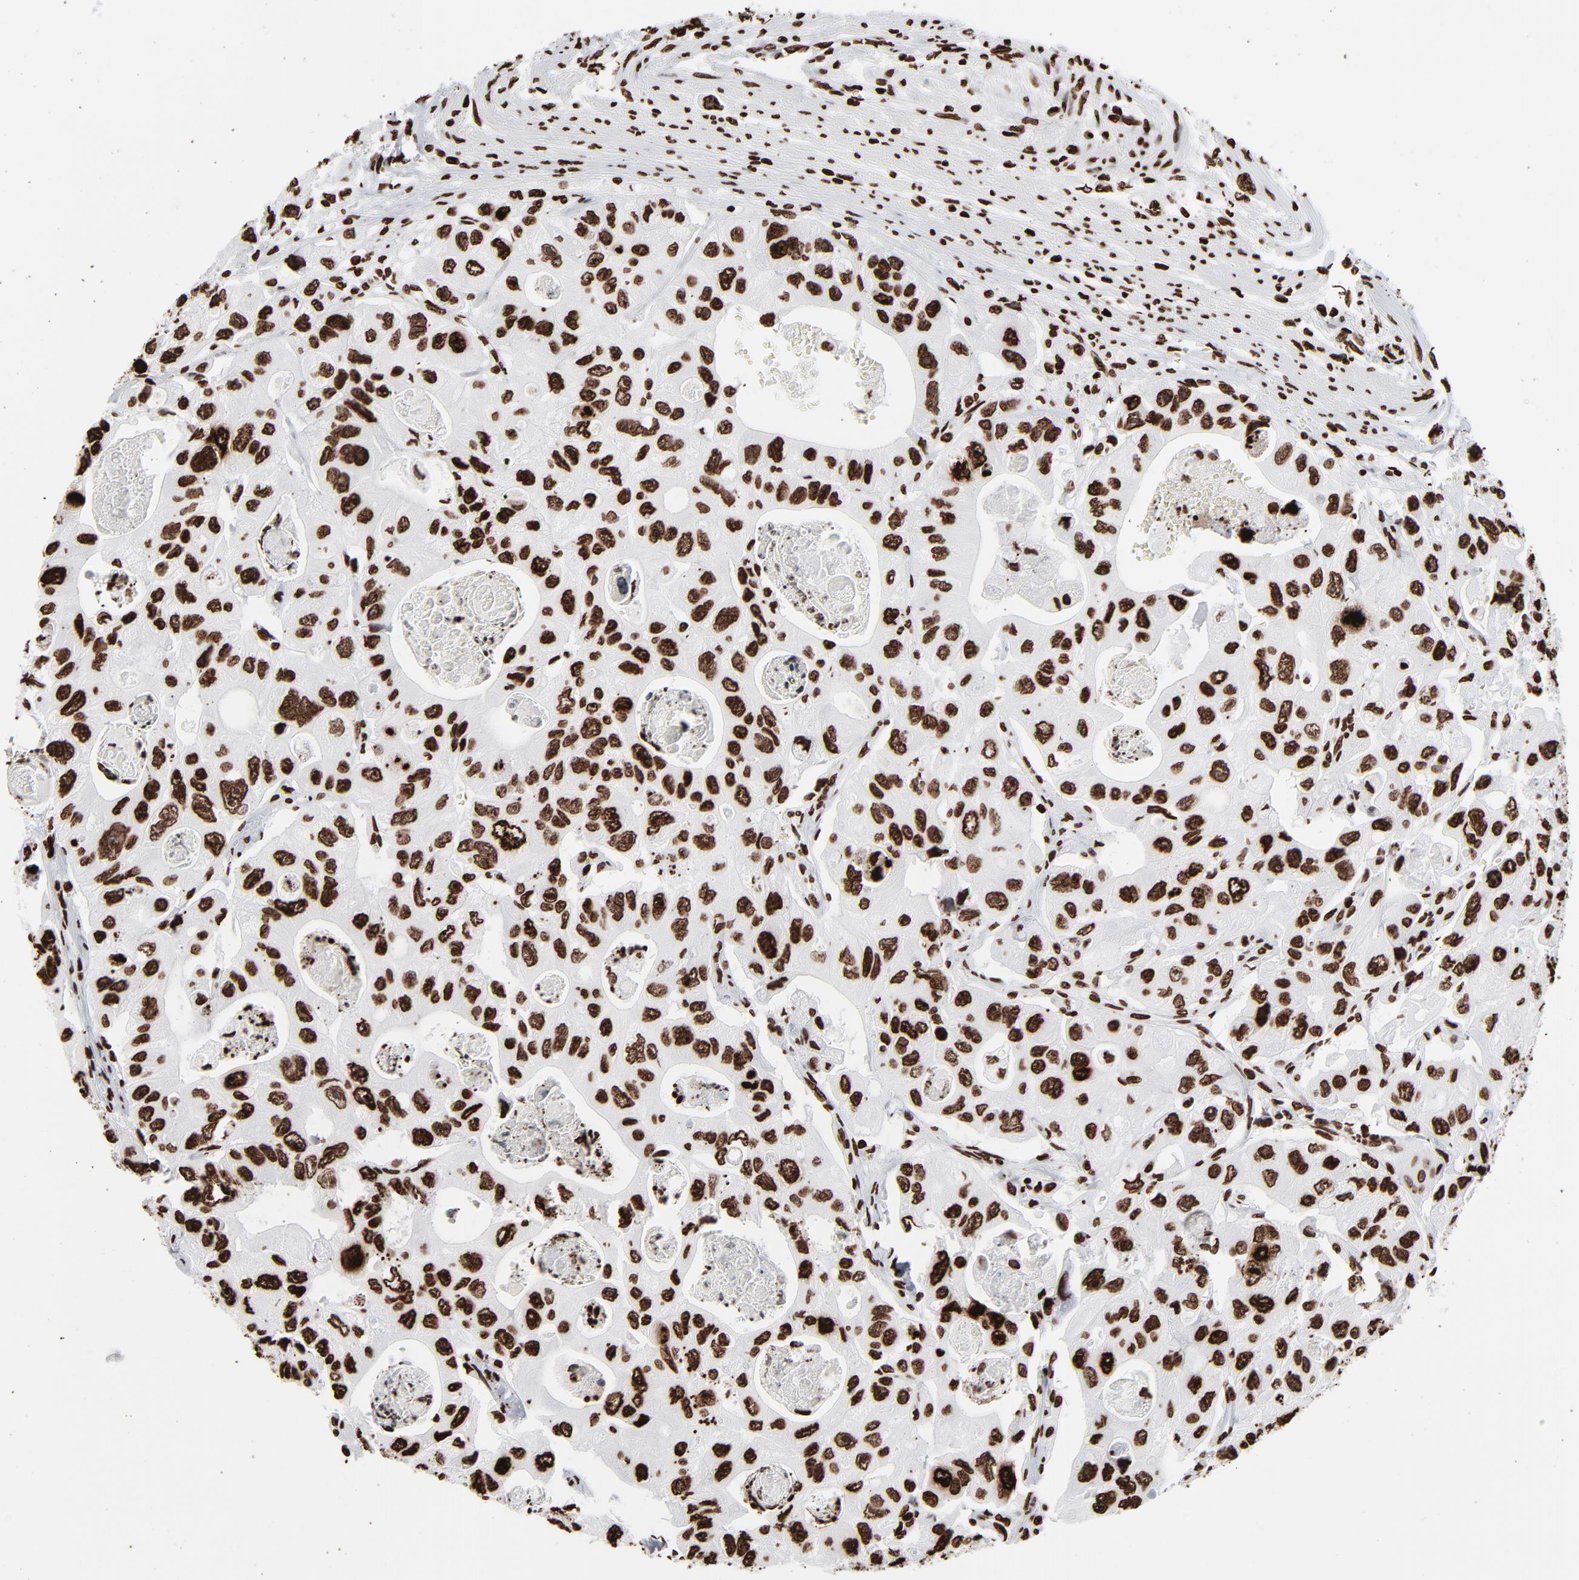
{"staining": {"intensity": "strong", "quantity": ">75%", "location": "nuclear"}, "tissue": "colorectal cancer", "cell_type": "Tumor cells", "image_type": "cancer", "snomed": [{"axis": "morphology", "description": "Adenocarcinoma, NOS"}, {"axis": "topography", "description": "Colon"}], "caption": "DAB (3,3'-diaminobenzidine) immunohistochemical staining of colorectal cancer (adenocarcinoma) reveals strong nuclear protein staining in approximately >75% of tumor cells.", "gene": "H3-4", "patient": {"sex": "female", "age": 46}}